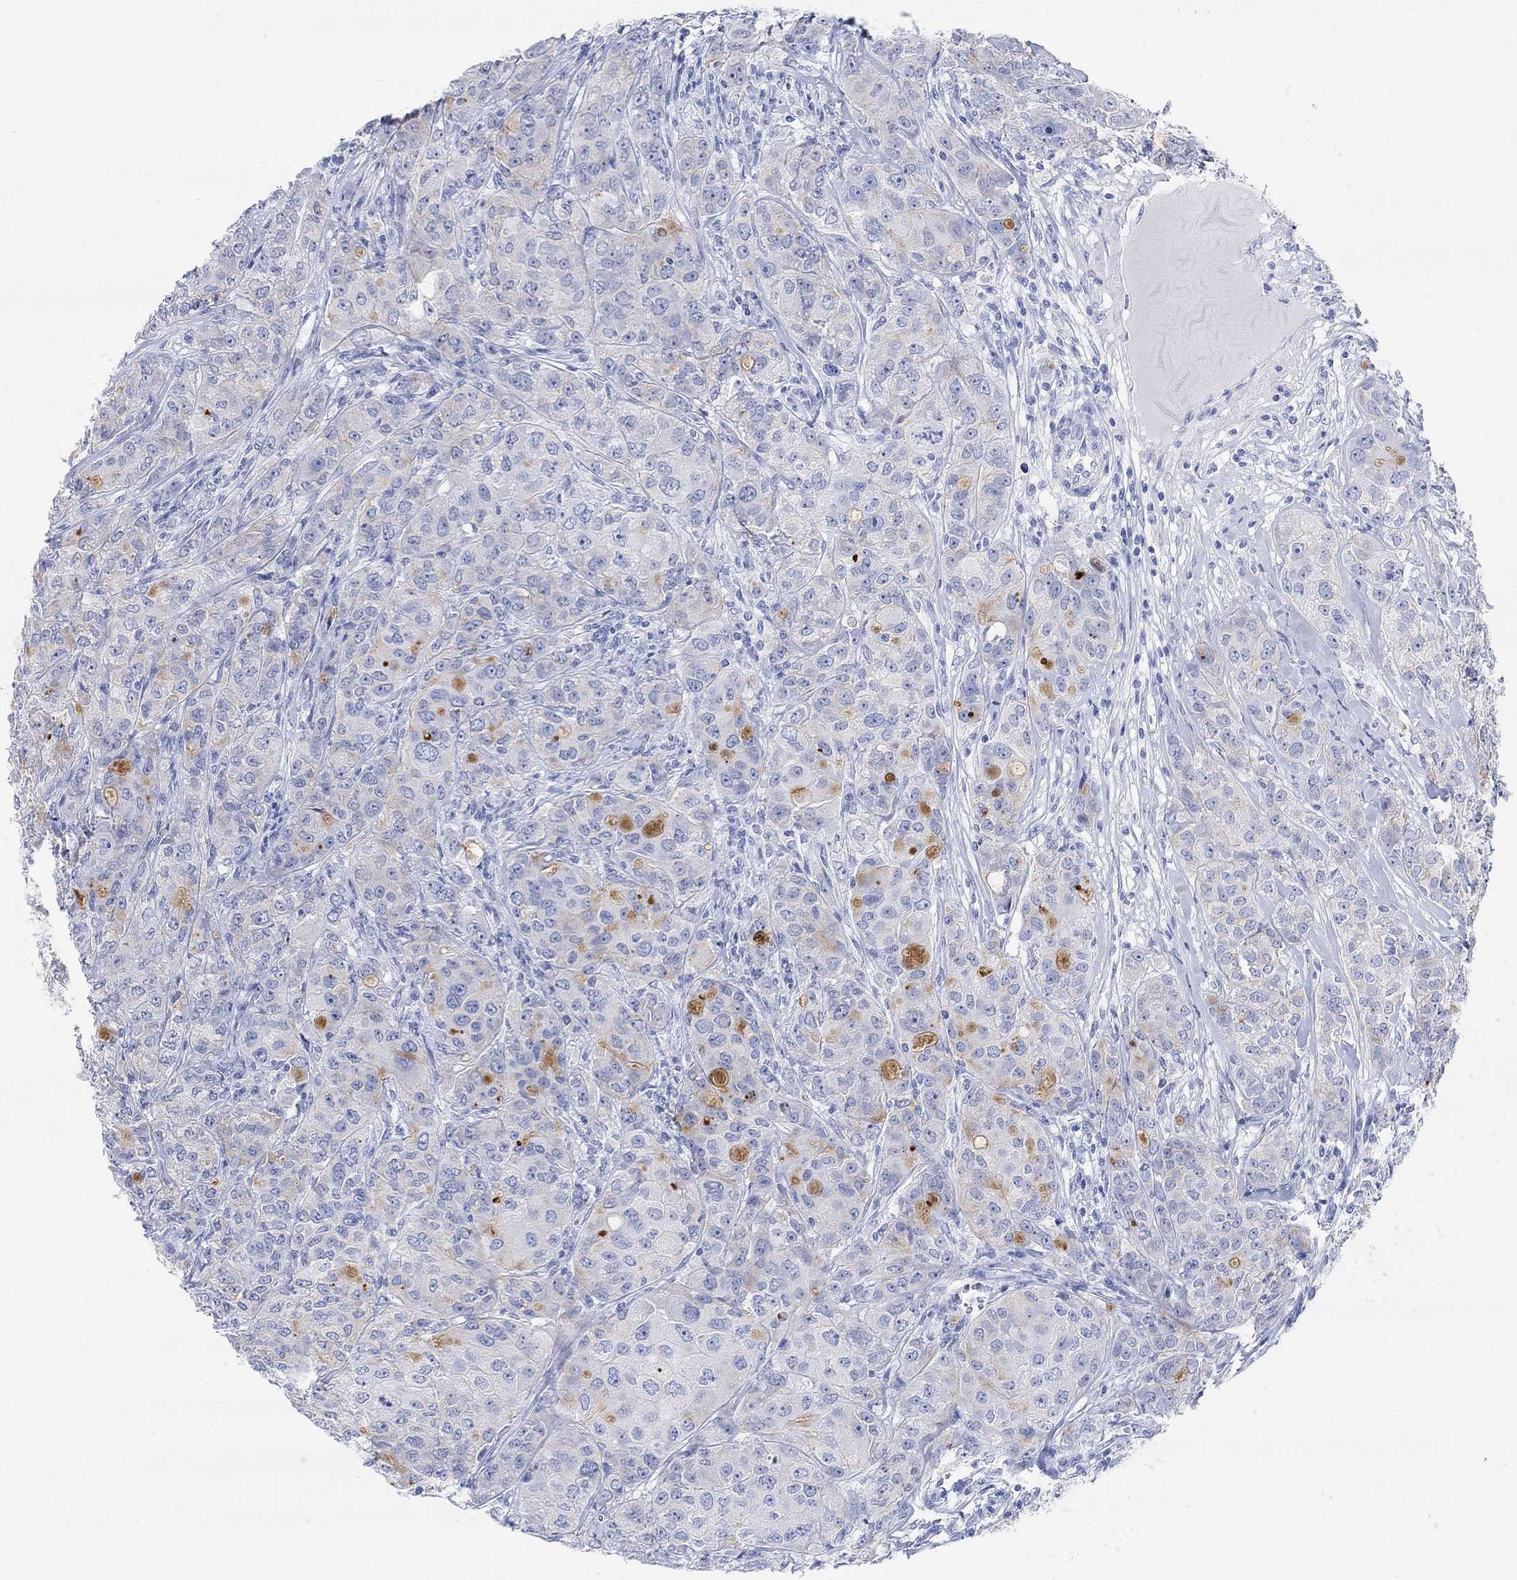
{"staining": {"intensity": "negative", "quantity": "none", "location": "none"}, "tissue": "breast cancer", "cell_type": "Tumor cells", "image_type": "cancer", "snomed": [{"axis": "morphology", "description": "Duct carcinoma"}, {"axis": "topography", "description": "Breast"}], "caption": "The photomicrograph shows no staining of tumor cells in invasive ductal carcinoma (breast).", "gene": "XIRP2", "patient": {"sex": "female", "age": 43}}